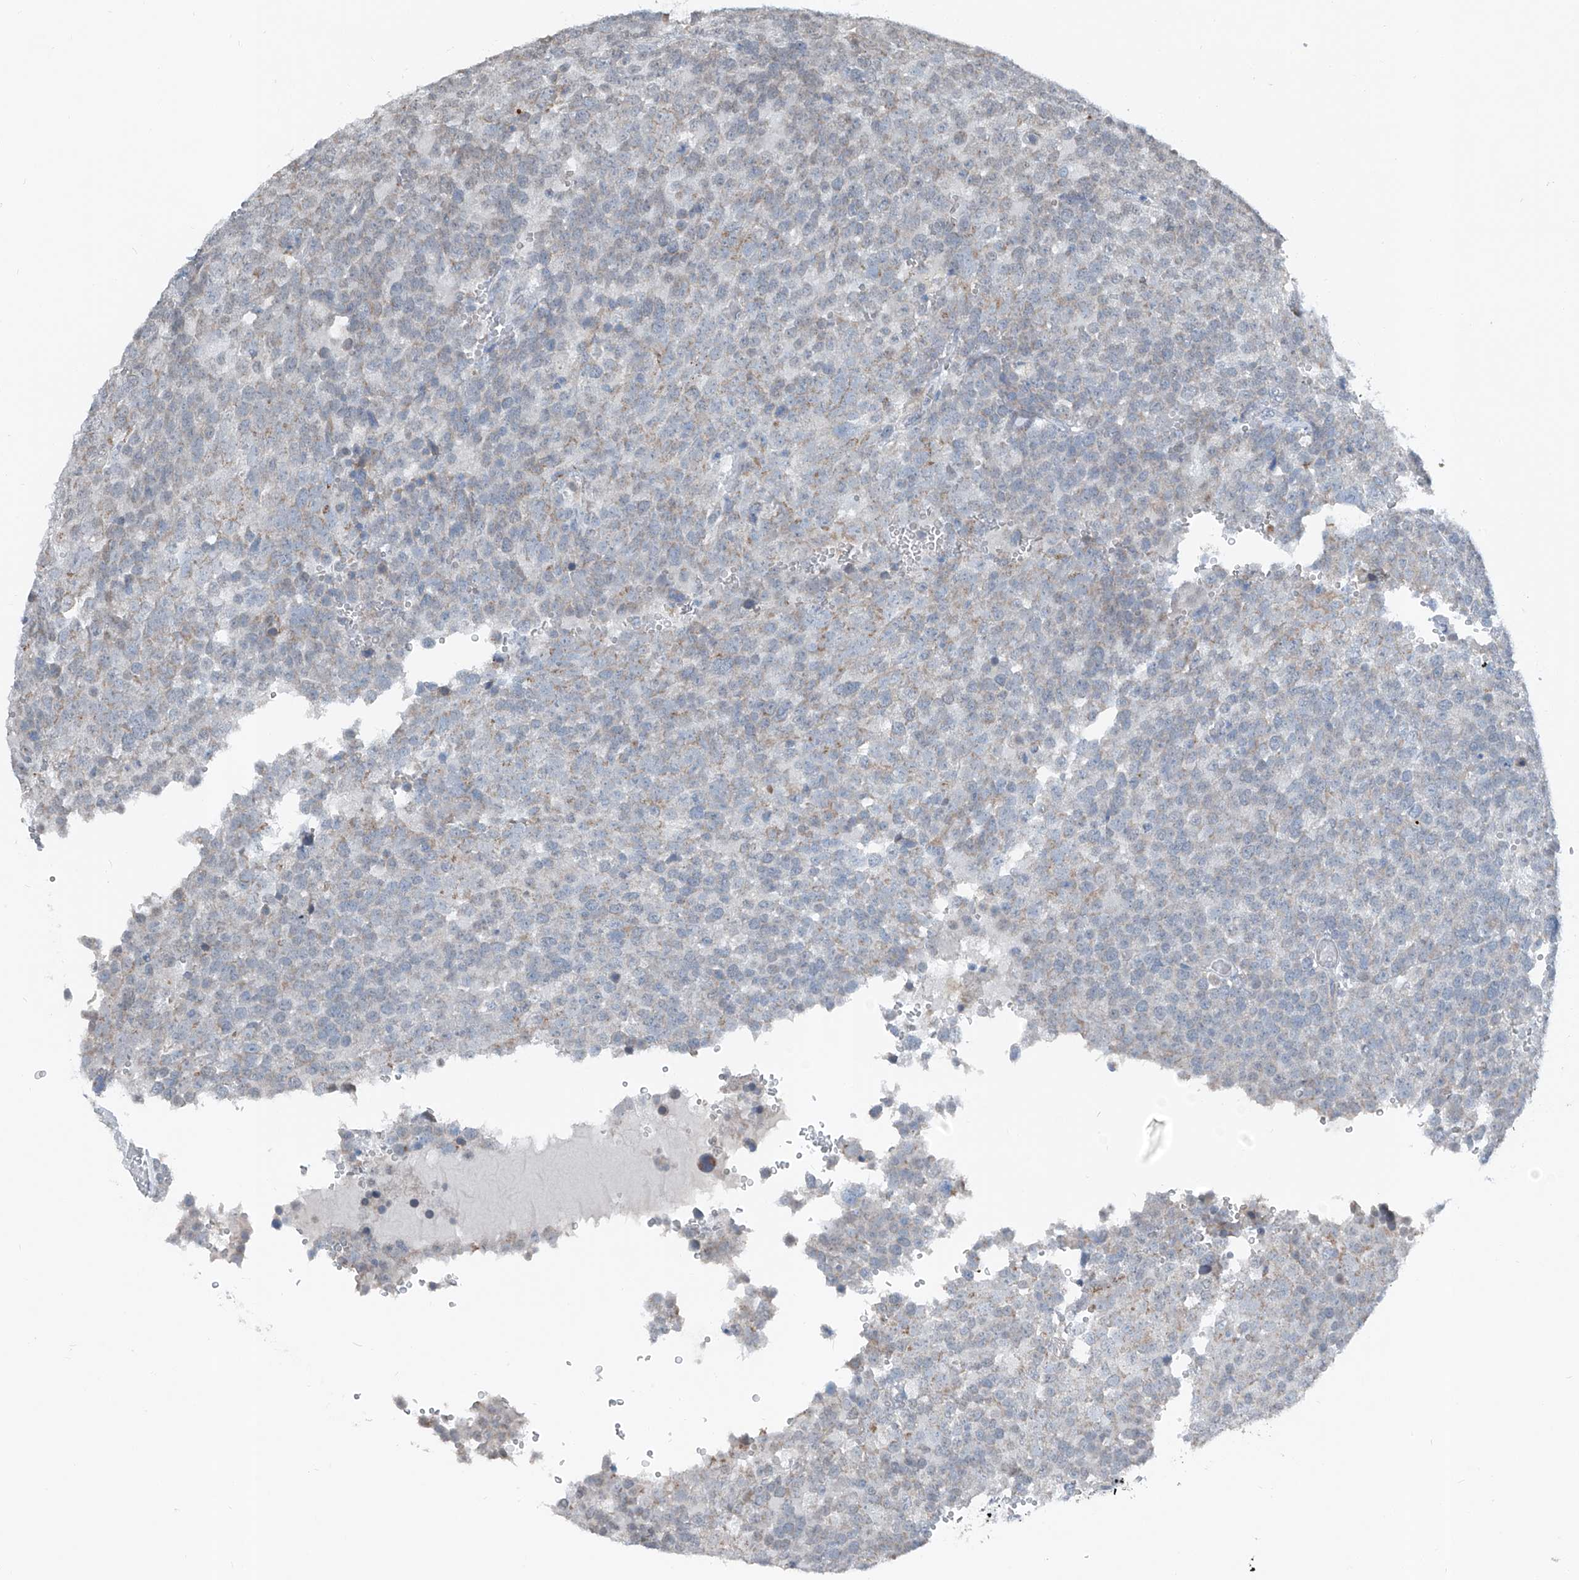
{"staining": {"intensity": "weak", "quantity": "<25%", "location": "cytoplasmic/membranous"}, "tissue": "testis cancer", "cell_type": "Tumor cells", "image_type": "cancer", "snomed": [{"axis": "morphology", "description": "Seminoma, NOS"}, {"axis": "topography", "description": "Testis"}], "caption": "This image is of testis cancer (seminoma) stained with IHC to label a protein in brown with the nuclei are counter-stained blue. There is no expression in tumor cells.", "gene": "DYRK1B", "patient": {"sex": "male", "age": 71}}